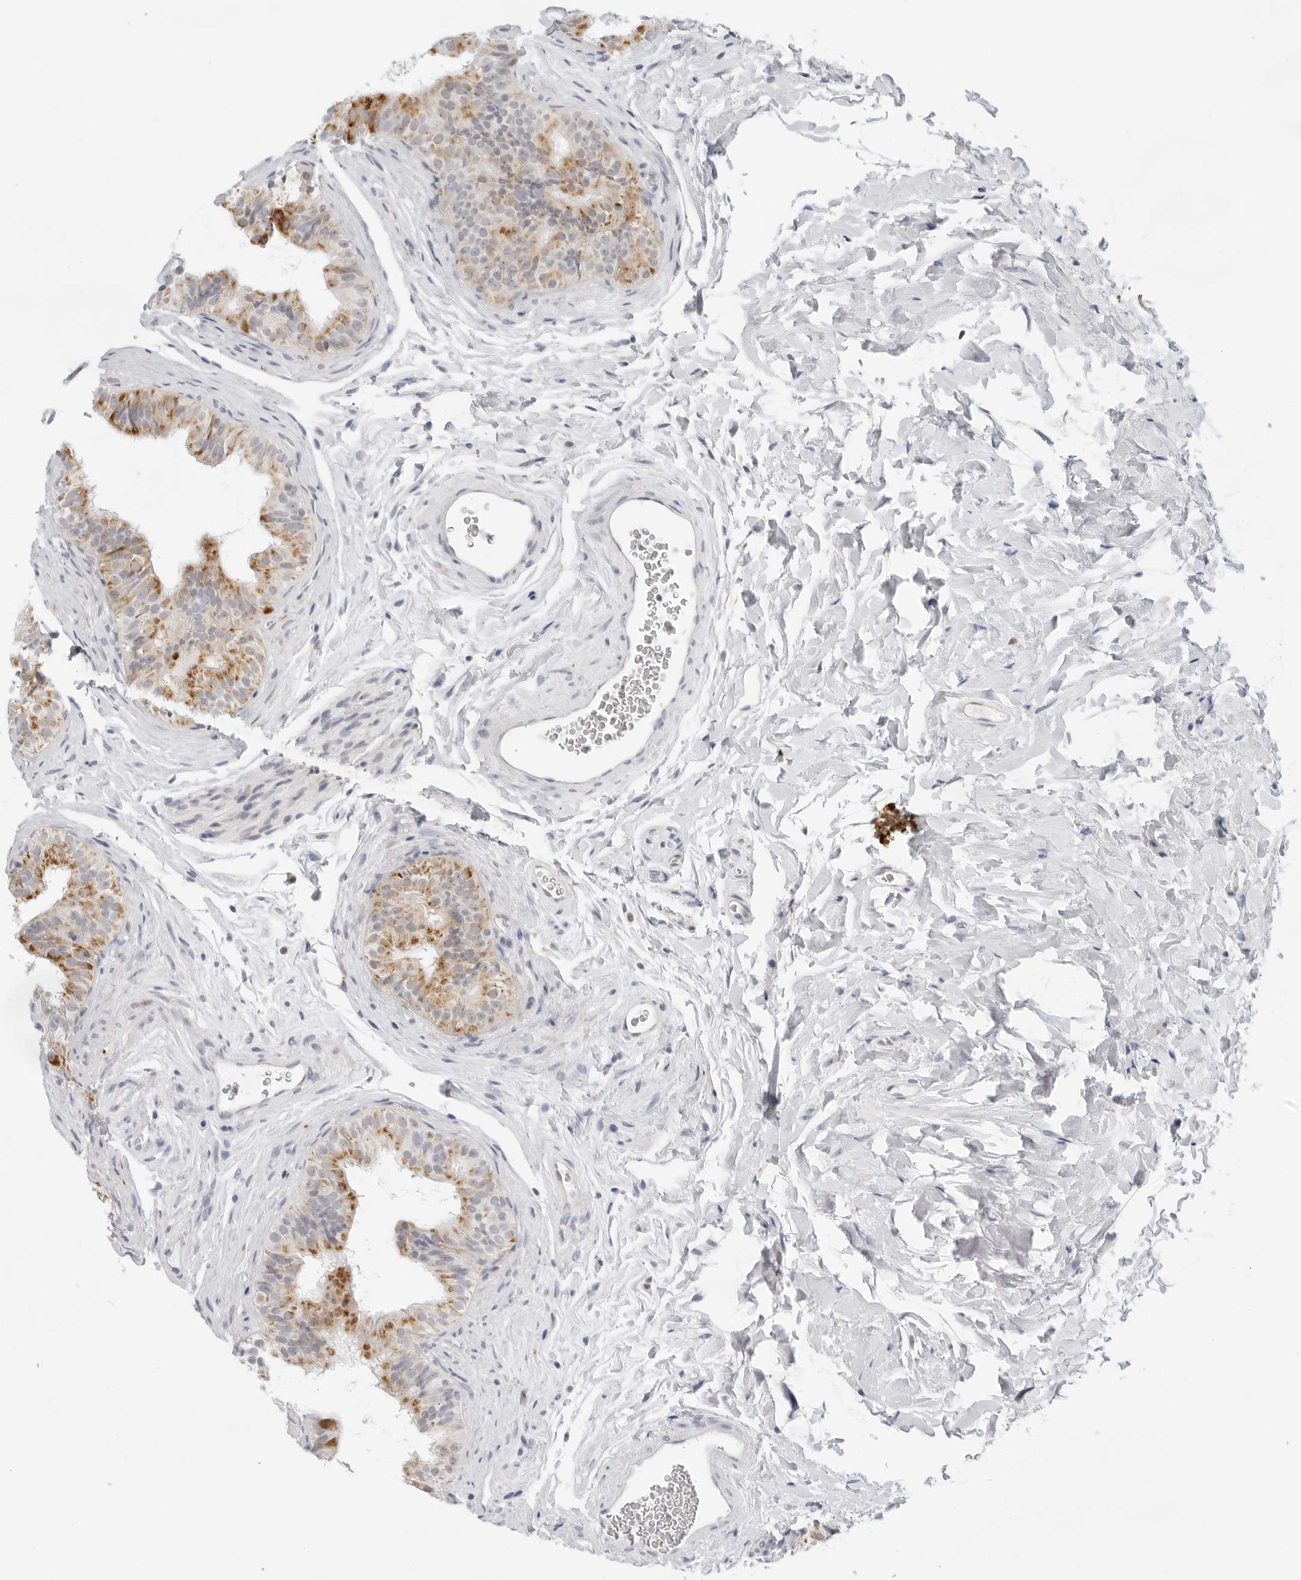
{"staining": {"intensity": "moderate", "quantity": "25%-75%", "location": "cytoplasmic/membranous"}, "tissue": "epididymis", "cell_type": "Glandular cells", "image_type": "normal", "snomed": [{"axis": "morphology", "description": "Normal tissue, NOS"}, {"axis": "topography", "description": "Epididymis"}], "caption": "Normal epididymis exhibits moderate cytoplasmic/membranous expression in about 25%-75% of glandular cells (DAB (3,3'-diaminobenzidine) IHC with brightfield microscopy, high magnification)..", "gene": "CIART", "patient": {"sex": "male", "age": 49}}